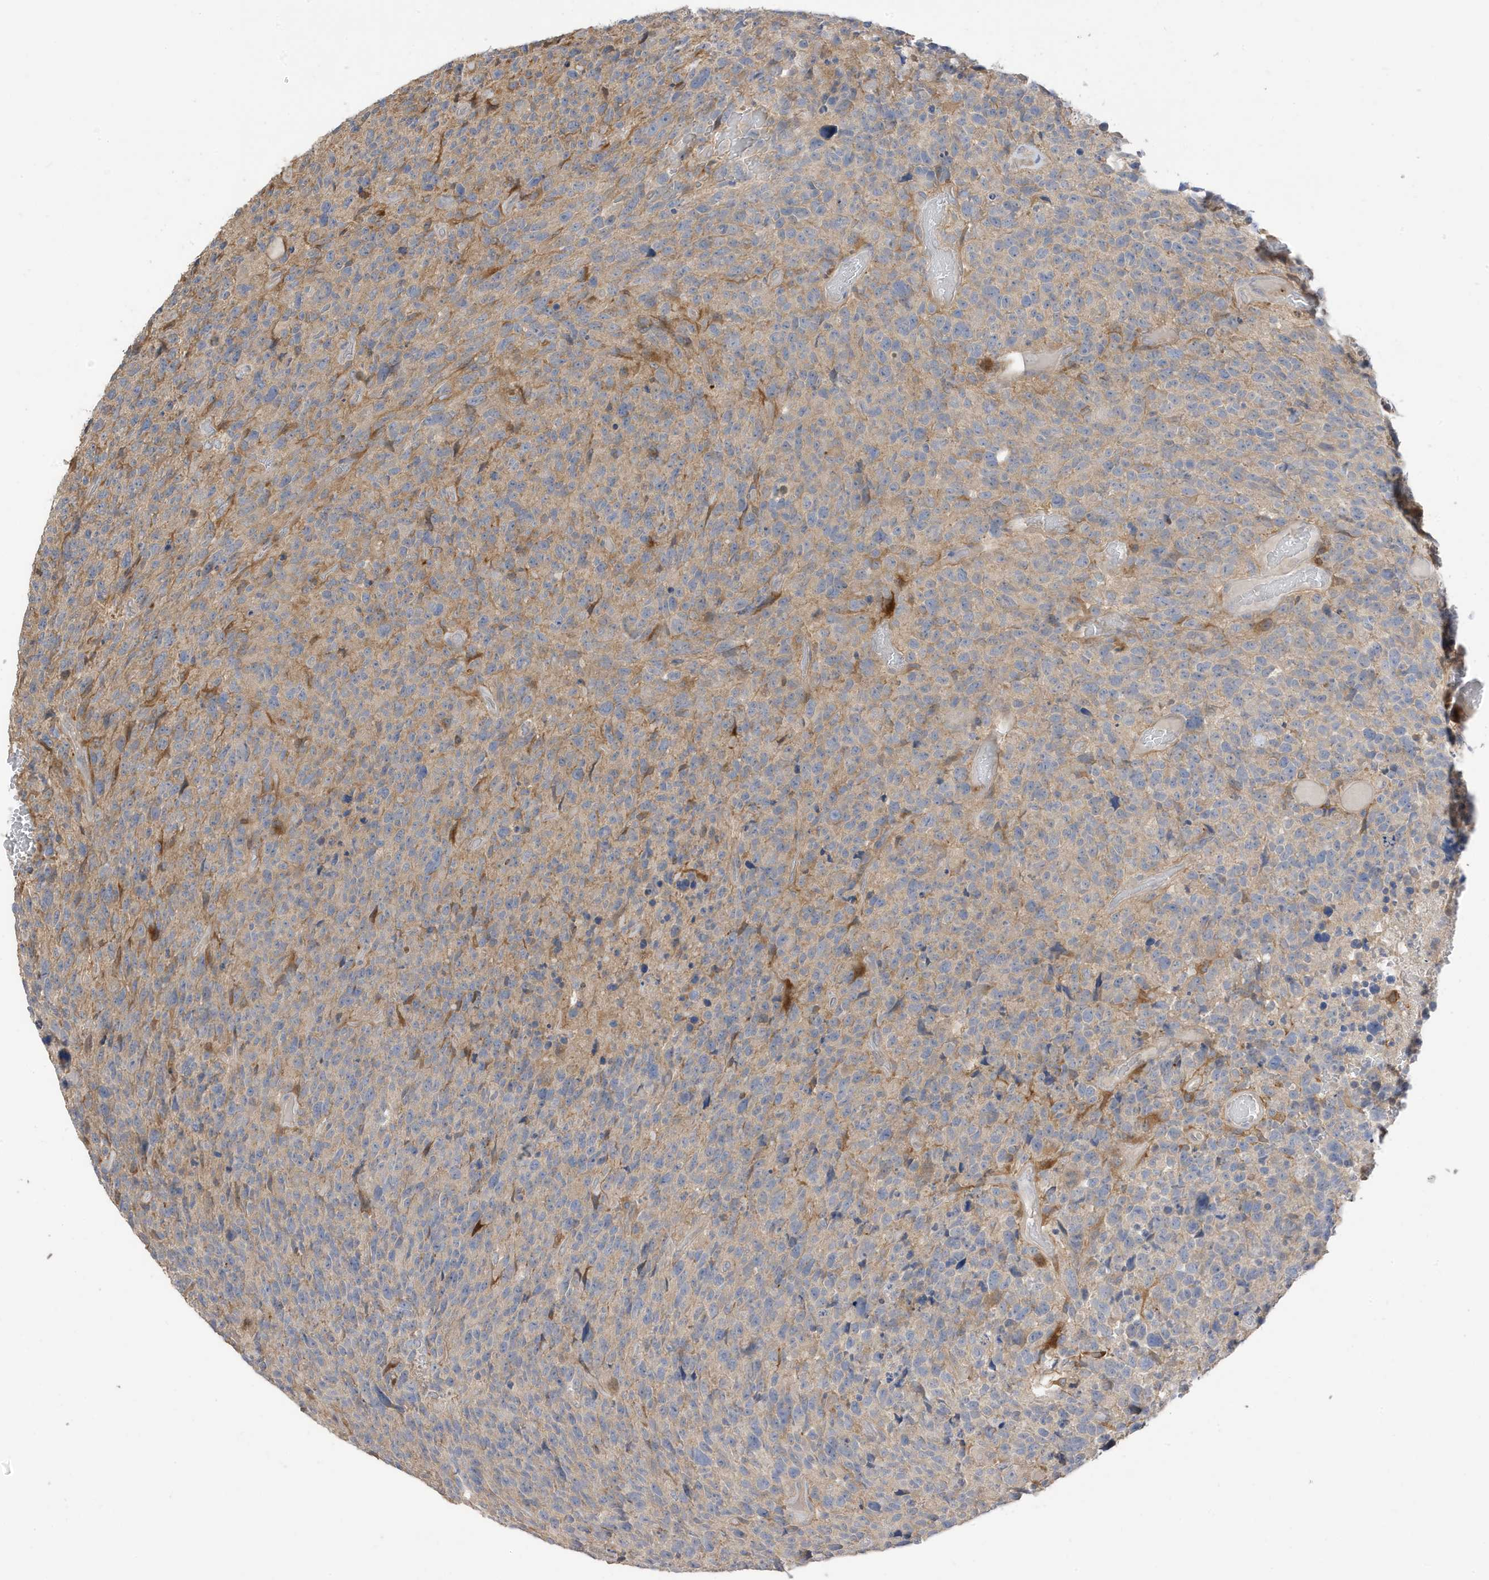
{"staining": {"intensity": "negative", "quantity": "none", "location": "none"}, "tissue": "glioma", "cell_type": "Tumor cells", "image_type": "cancer", "snomed": [{"axis": "morphology", "description": "Glioma, malignant, High grade"}, {"axis": "topography", "description": "Brain"}], "caption": "Malignant high-grade glioma was stained to show a protein in brown. There is no significant staining in tumor cells. (DAB (3,3'-diaminobenzidine) IHC with hematoxylin counter stain).", "gene": "TAB3", "patient": {"sex": "male", "age": 69}}